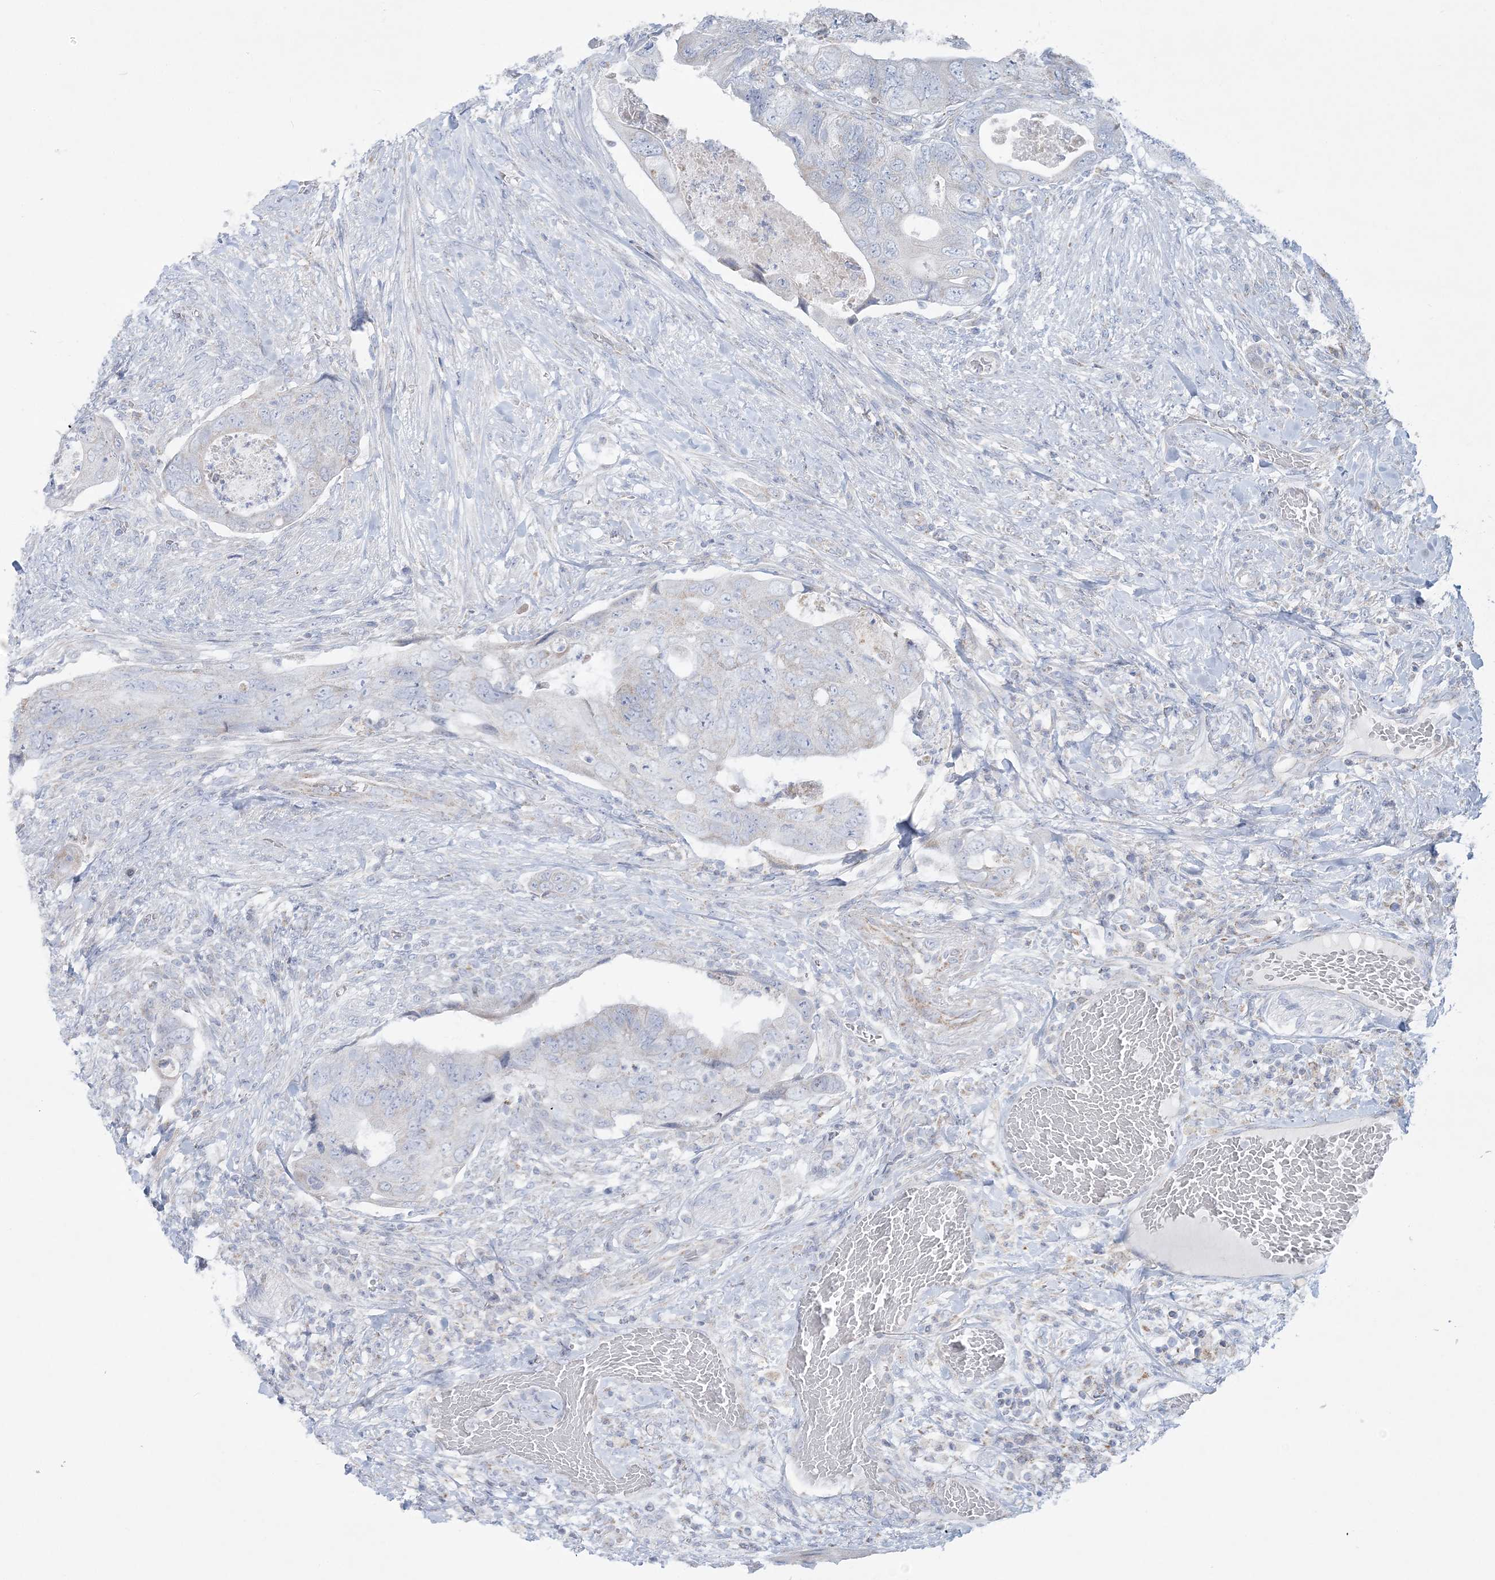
{"staining": {"intensity": "negative", "quantity": "none", "location": "none"}, "tissue": "colorectal cancer", "cell_type": "Tumor cells", "image_type": "cancer", "snomed": [{"axis": "morphology", "description": "Adenocarcinoma, NOS"}, {"axis": "topography", "description": "Rectum"}], "caption": "Tumor cells are negative for brown protein staining in colorectal adenocarcinoma.", "gene": "TBC1D7", "patient": {"sex": "male", "age": 63}}